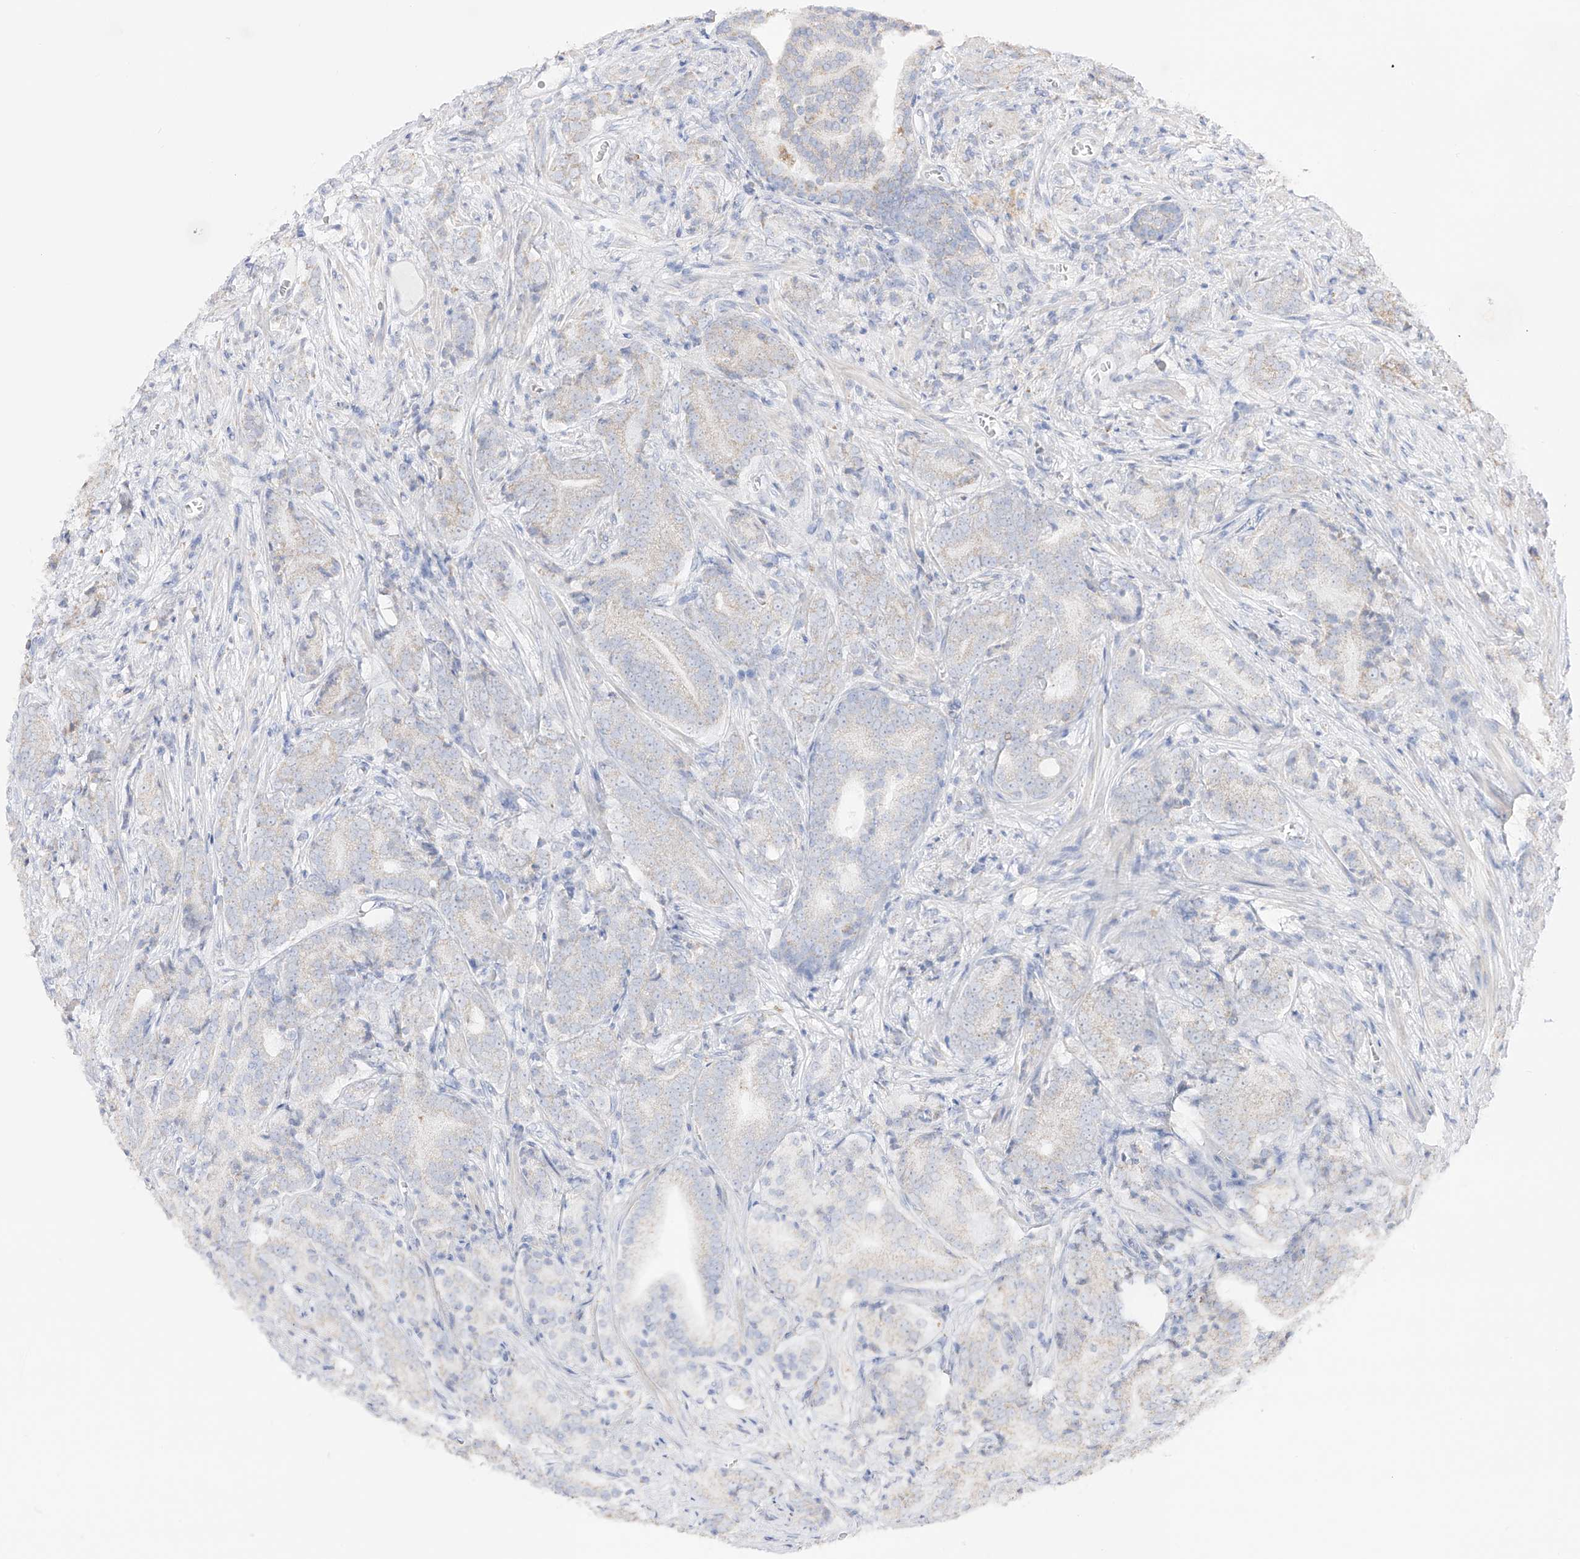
{"staining": {"intensity": "negative", "quantity": "none", "location": "none"}, "tissue": "prostate cancer", "cell_type": "Tumor cells", "image_type": "cancer", "snomed": [{"axis": "morphology", "description": "Adenocarcinoma, High grade"}, {"axis": "topography", "description": "Prostate"}], "caption": "High power microscopy photomicrograph of an IHC histopathology image of prostate high-grade adenocarcinoma, revealing no significant positivity in tumor cells.", "gene": "RCHY1", "patient": {"sex": "male", "age": 57}}